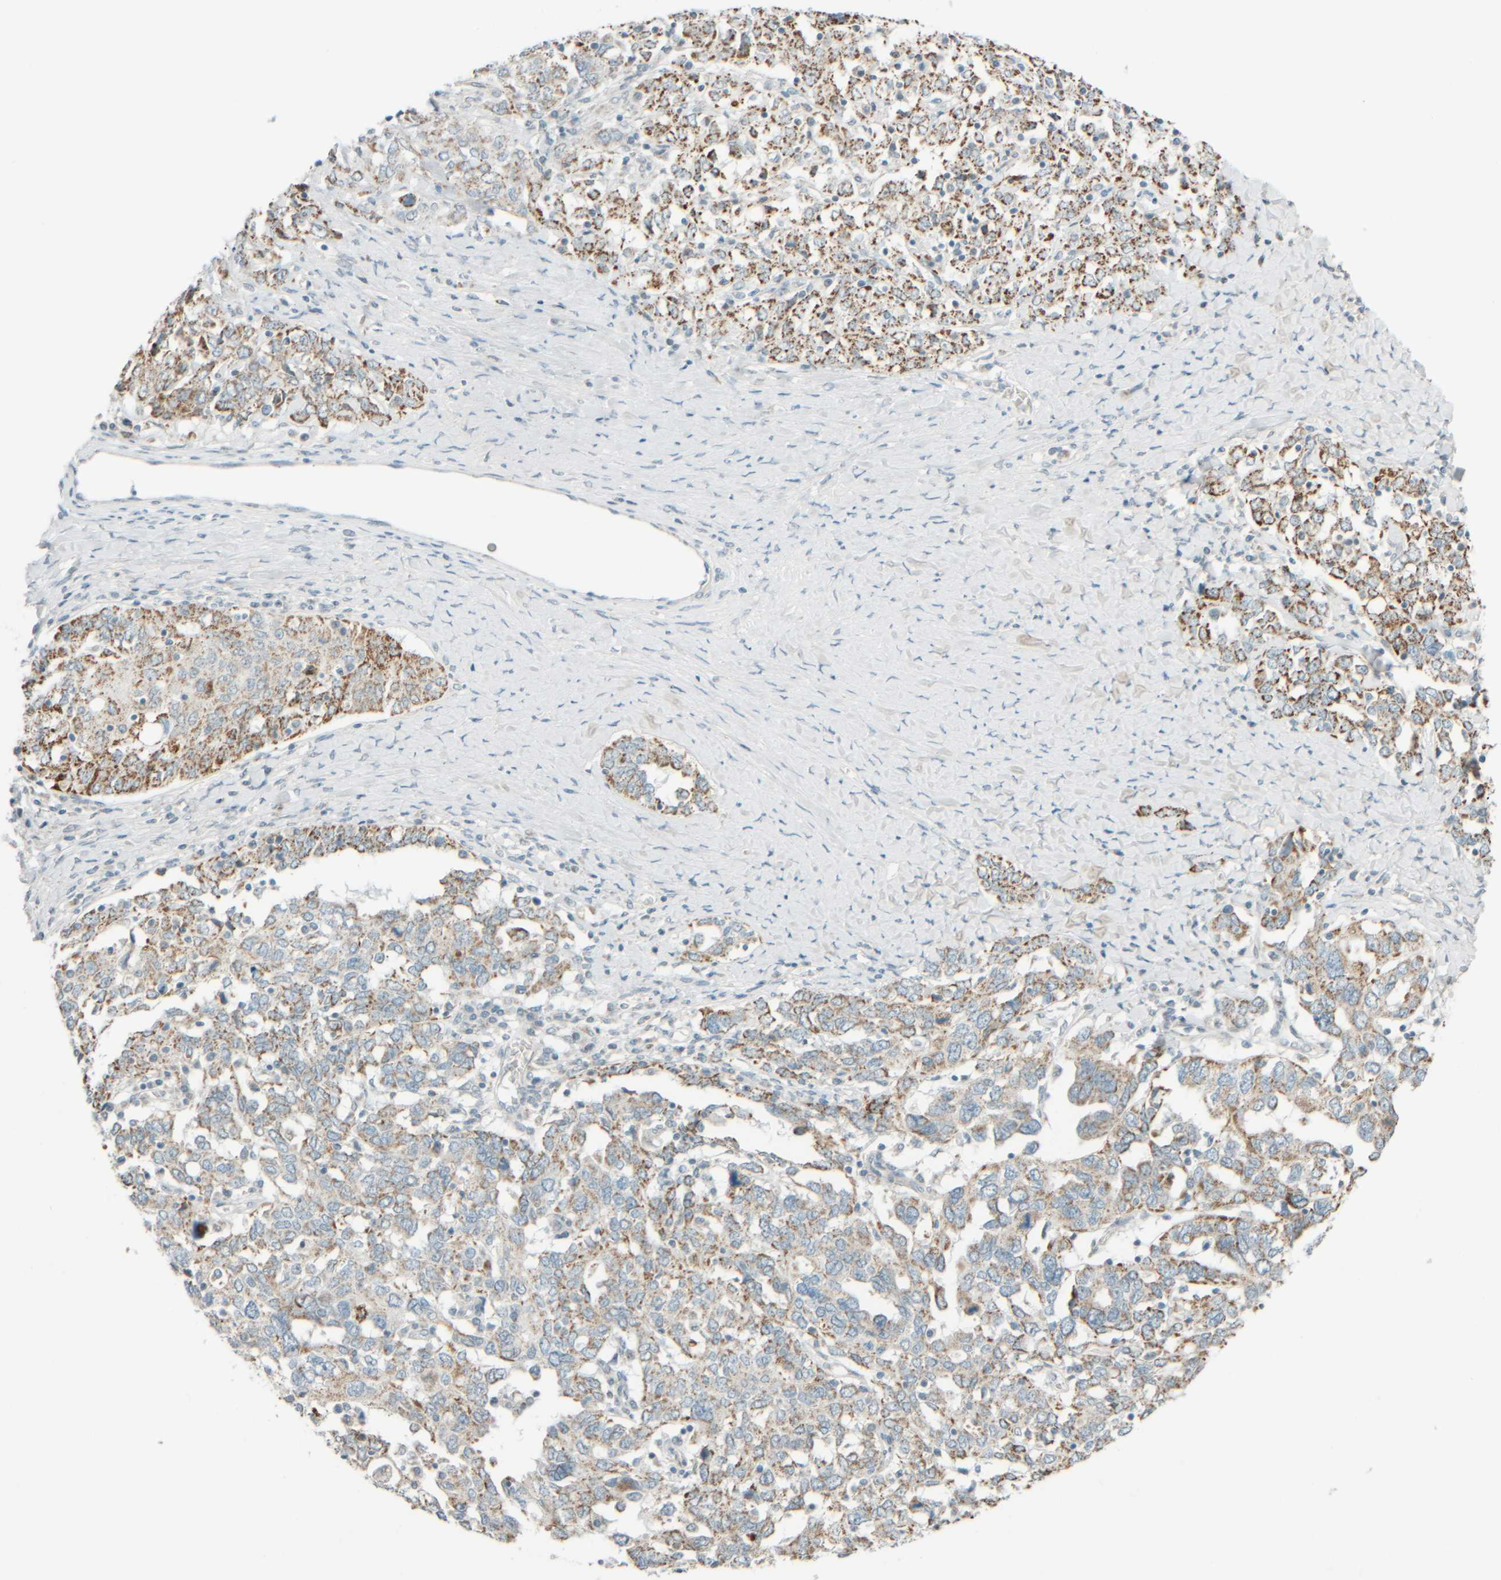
{"staining": {"intensity": "moderate", "quantity": ">75%", "location": "cytoplasmic/membranous"}, "tissue": "ovarian cancer", "cell_type": "Tumor cells", "image_type": "cancer", "snomed": [{"axis": "morphology", "description": "Carcinoma, endometroid"}, {"axis": "topography", "description": "Ovary"}], "caption": "High-magnification brightfield microscopy of ovarian endometroid carcinoma stained with DAB (3,3'-diaminobenzidine) (brown) and counterstained with hematoxylin (blue). tumor cells exhibit moderate cytoplasmic/membranous positivity is seen in about>75% of cells. Immunohistochemistry (ihc) stains the protein in brown and the nuclei are stained blue.", "gene": "PTGES3L-AARSD1", "patient": {"sex": "female", "age": 62}}